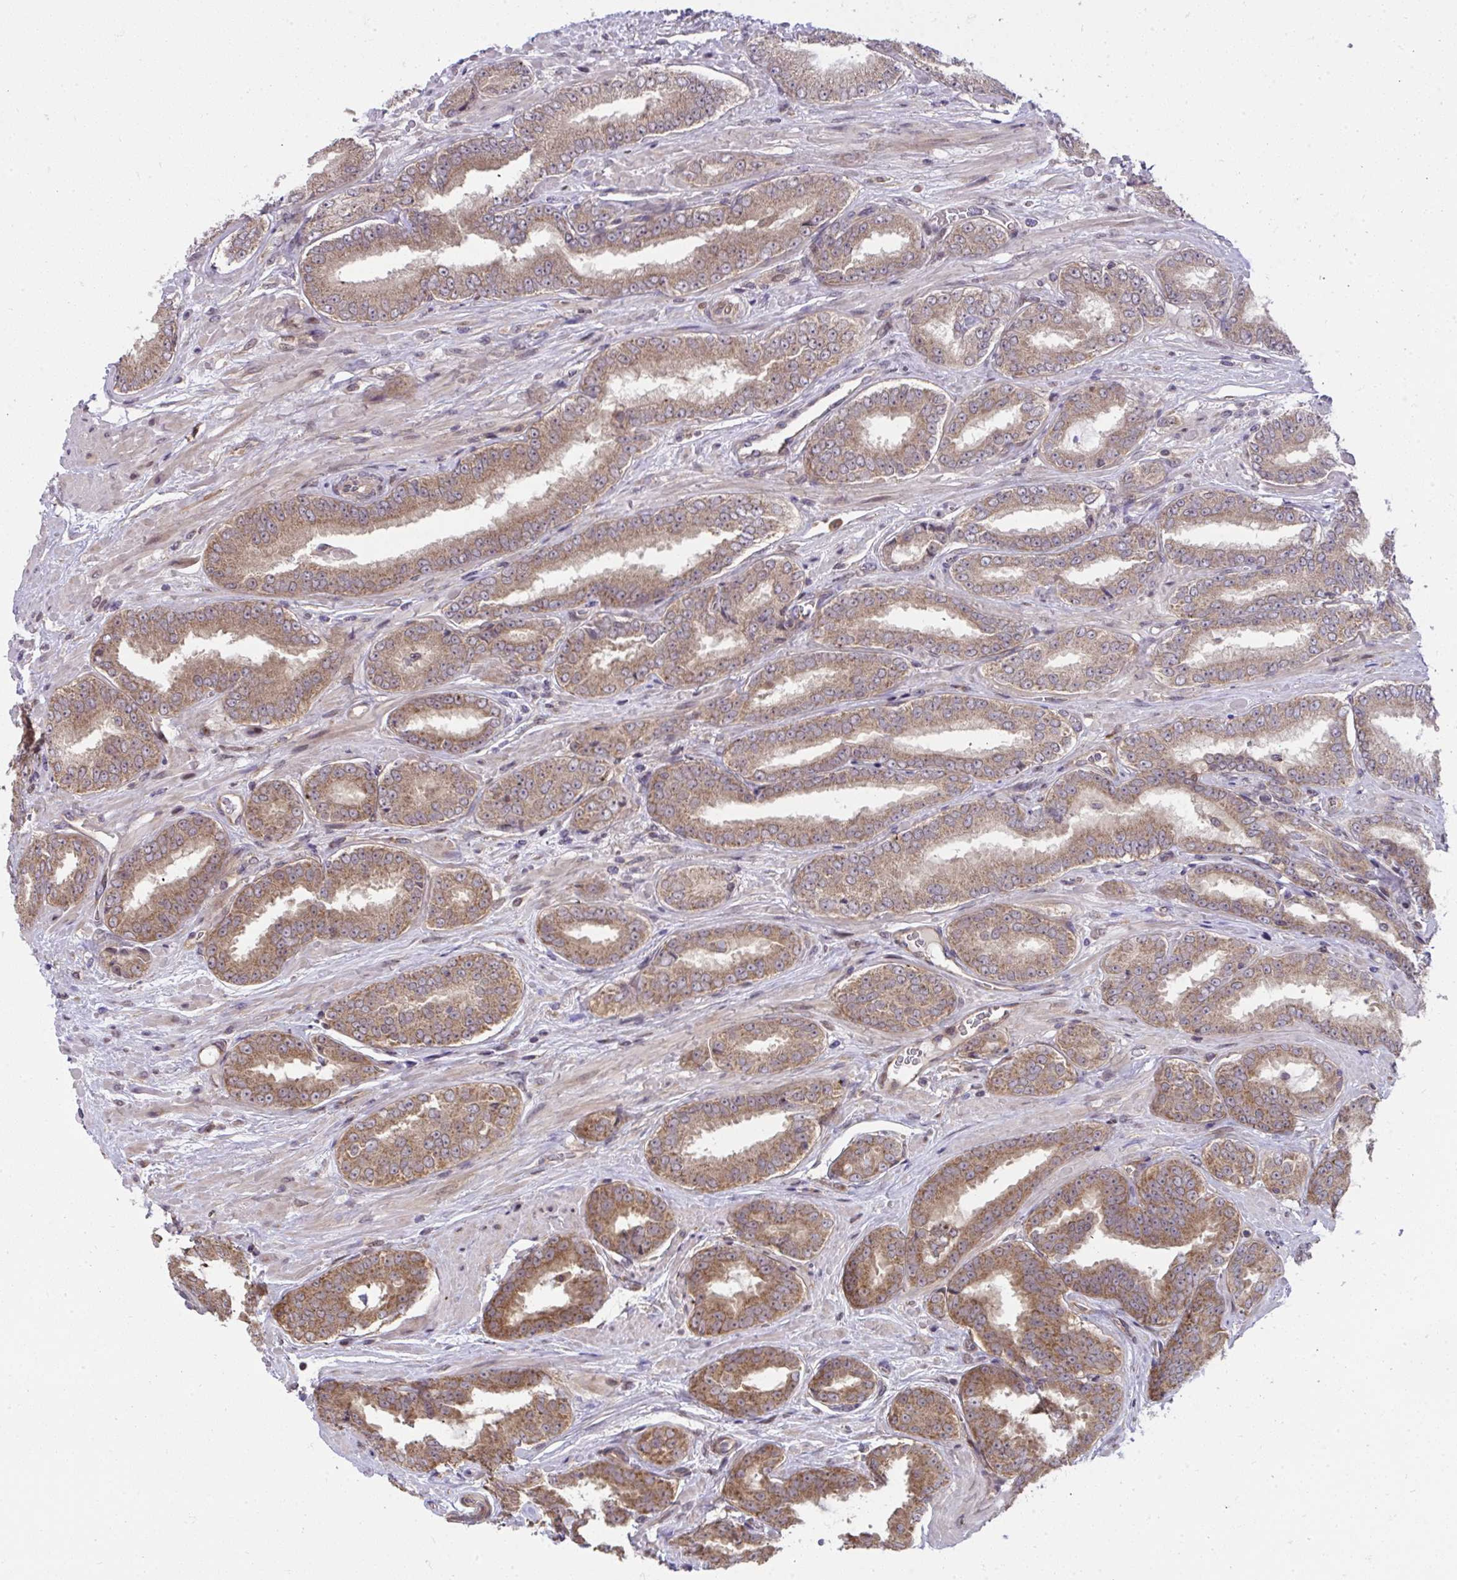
{"staining": {"intensity": "moderate", "quantity": ">75%", "location": "cytoplasmic/membranous,nuclear"}, "tissue": "prostate cancer", "cell_type": "Tumor cells", "image_type": "cancer", "snomed": [{"axis": "morphology", "description": "Adenocarcinoma, High grade"}, {"axis": "topography", "description": "Prostate"}], "caption": "IHC image of neoplastic tissue: human prostate adenocarcinoma (high-grade) stained using immunohistochemistry (IHC) reveals medium levels of moderate protein expression localized specifically in the cytoplasmic/membranous and nuclear of tumor cells, appearing as a cytoplasmic/membranous and nuclear brown color.", "gene": "RDH14", "patient": {"sex": "male", "age": 72}}